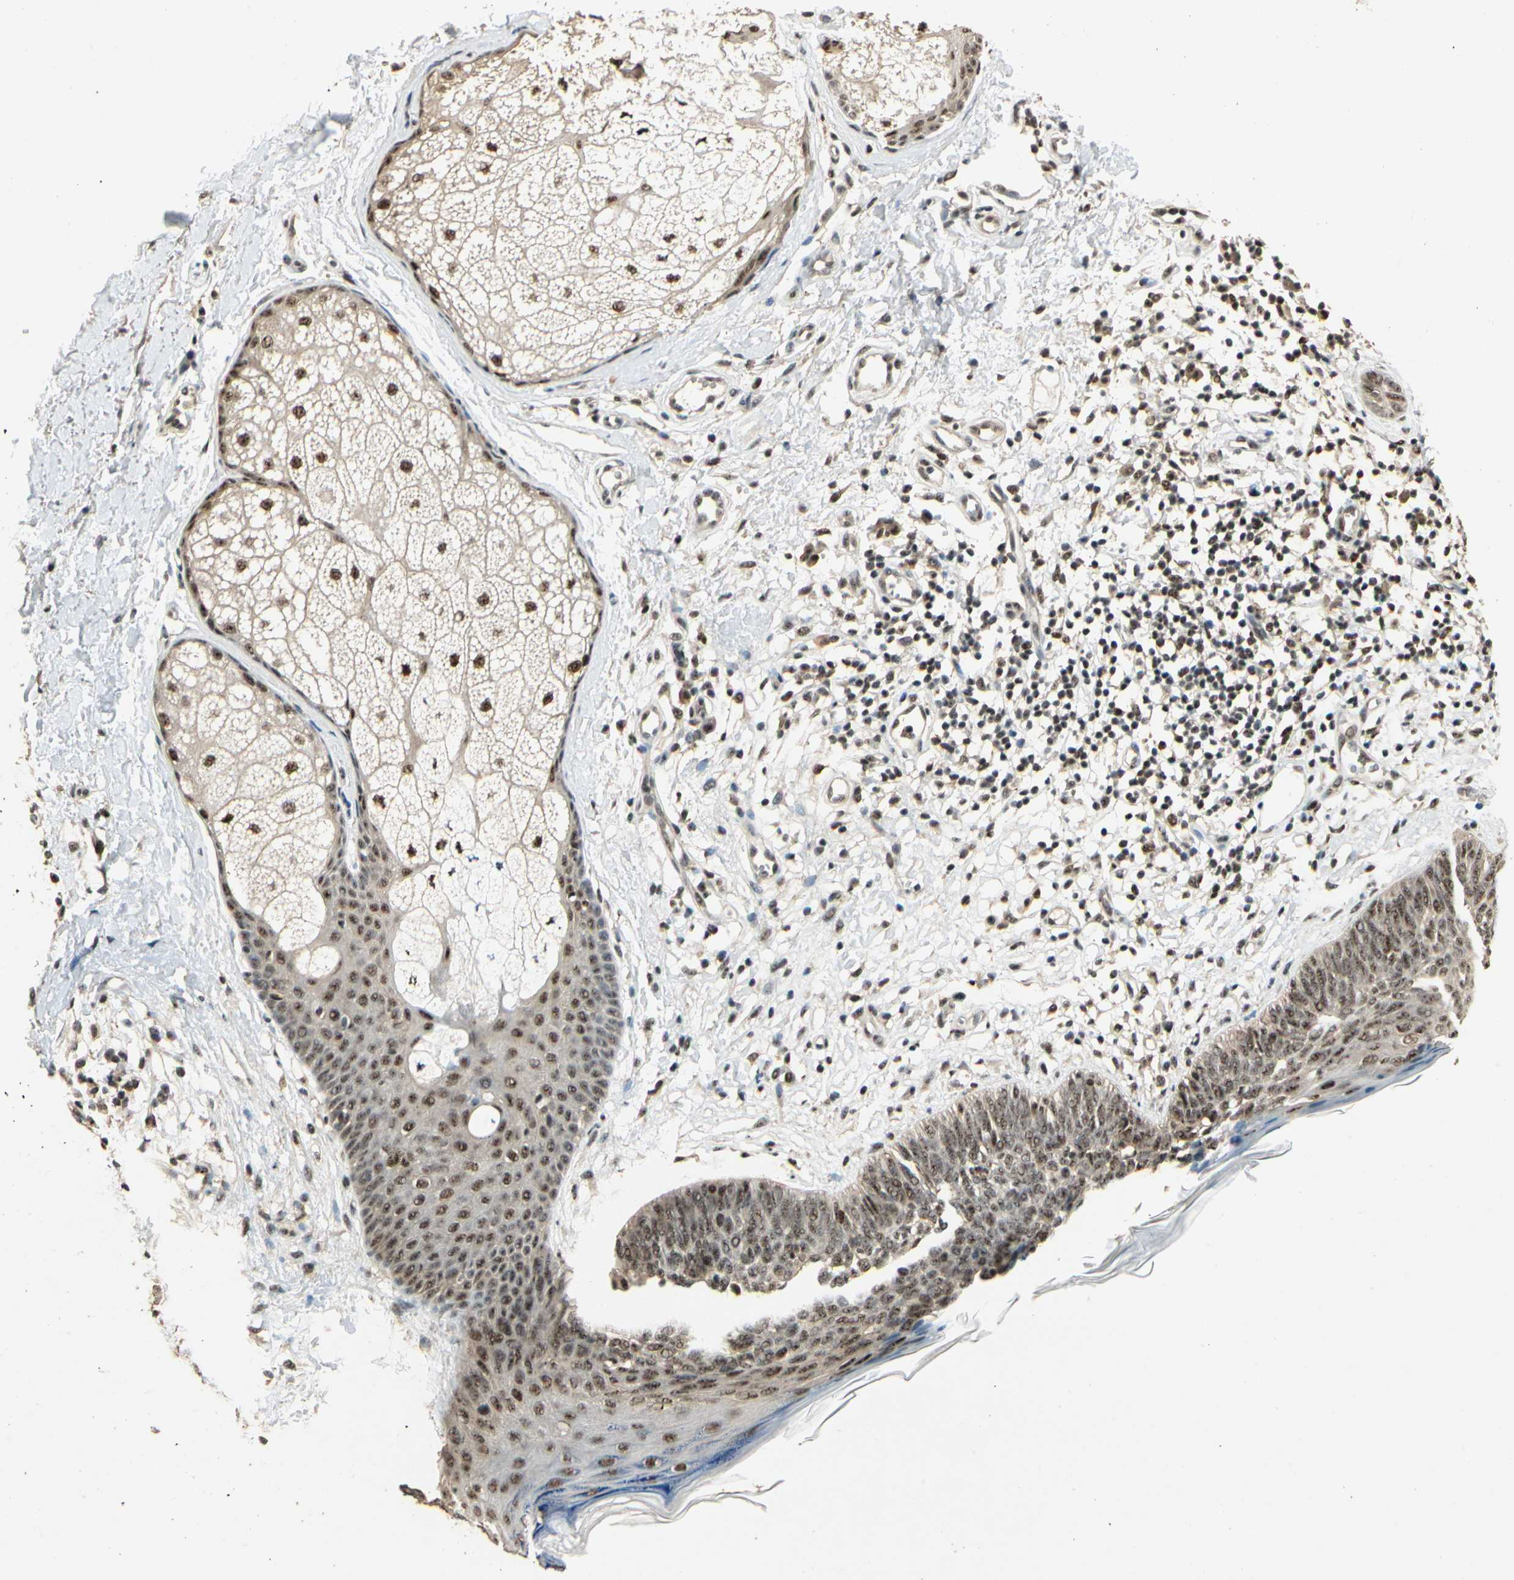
{"staining": {"intensity": "moderate", "quantity": ">75%", "location": "nuclear"}, "tissue": "skin cancer", "cell_type": "Tumor cells", "image_type": "cancer", "snomed": [{"axis": "morphology", "description": "Normal tissue, NOS"}, {"axis": "morphology", "description": "Basal cell carcinoma"}, {"axis": "topography", "description": "Skin"}], "caption": "Human skin cancer (basal cell carcinoma) stained for a protein (brown) shows moderate nuclear positive expression in approximately >75% of tumor cells.", "gene": "RBM25", "patient": {"sex": "male", "age": 71}}